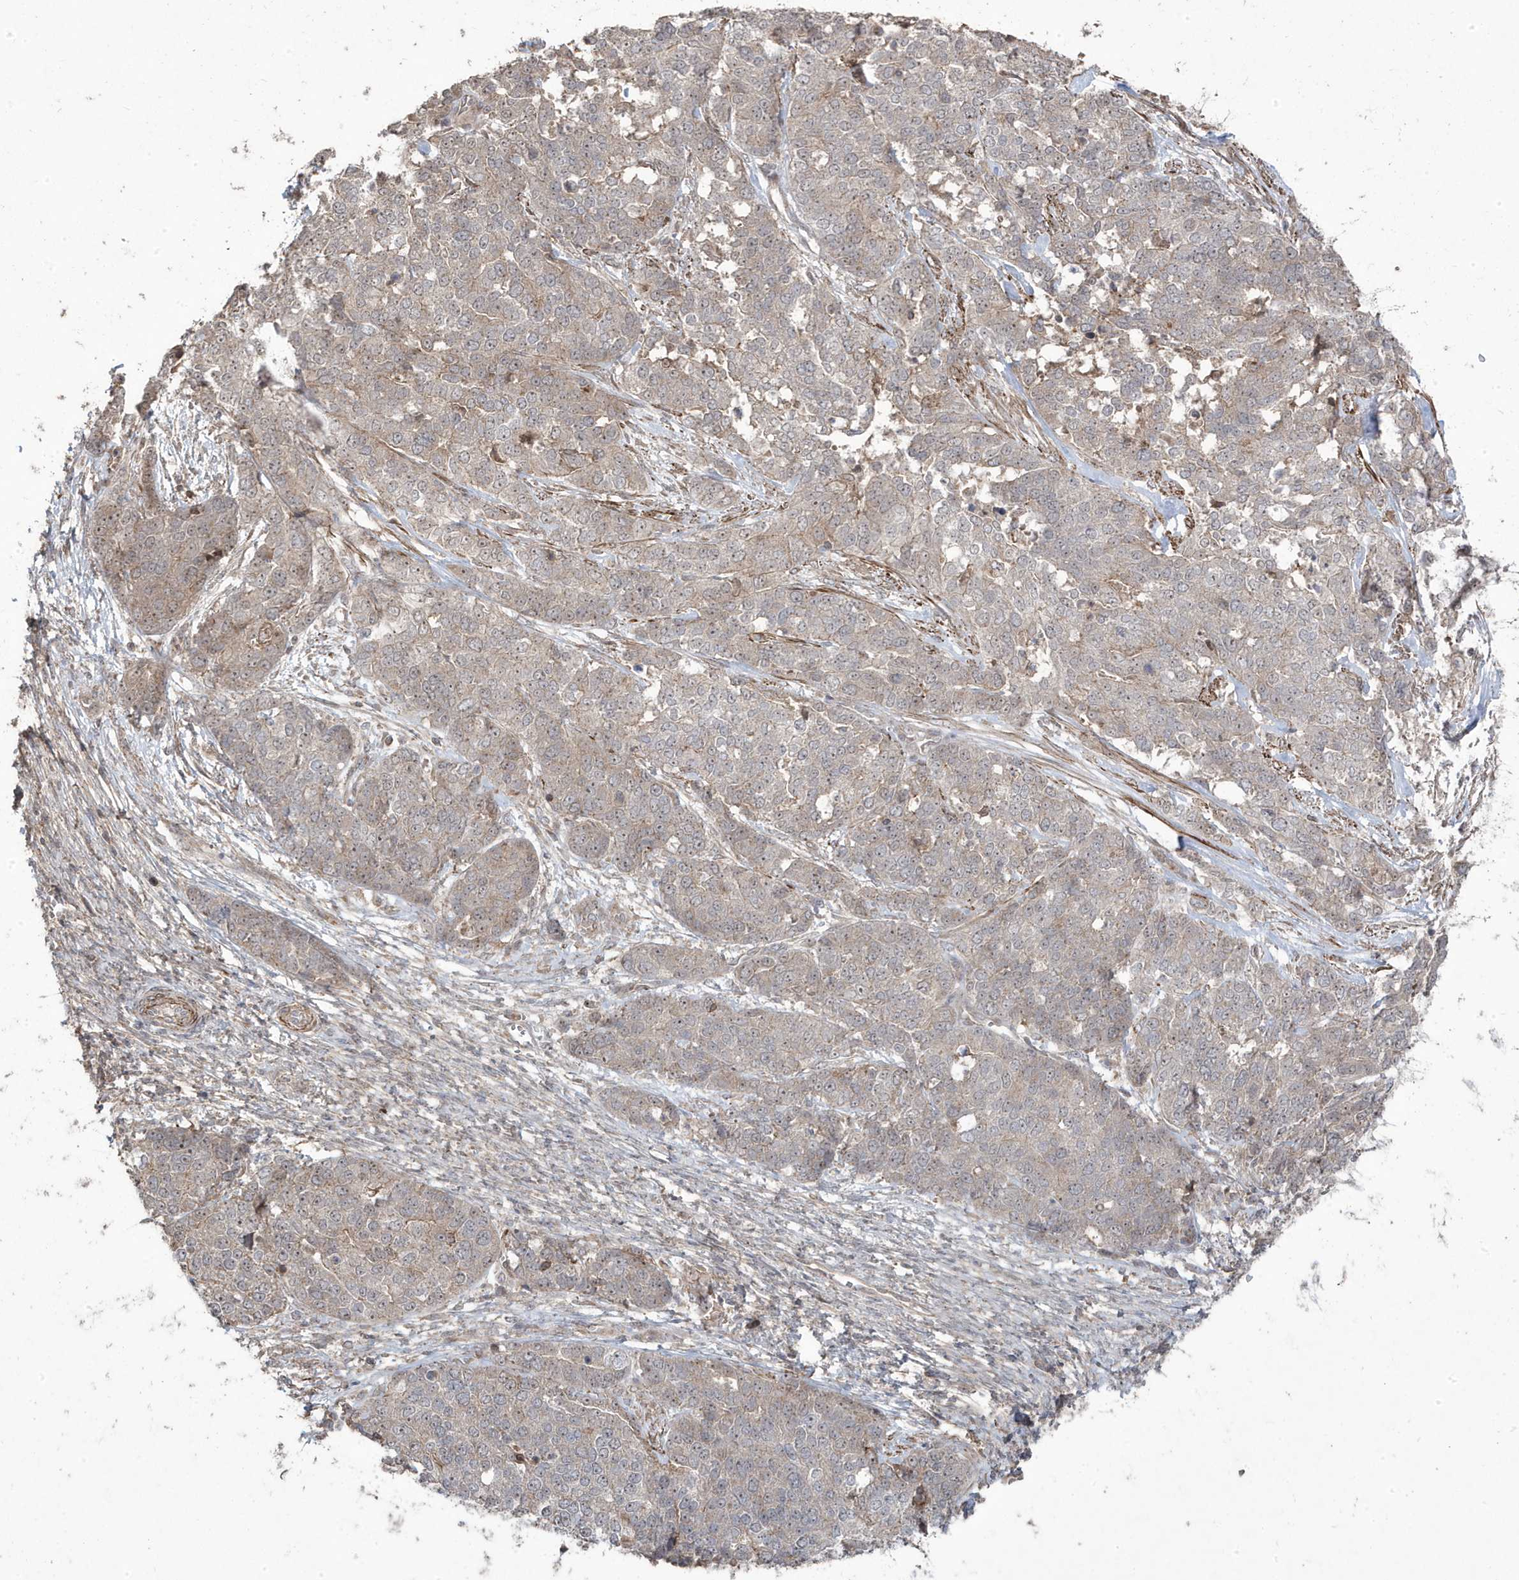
{"staining": {"intensity": "weak", "quantity": "<25%", "location": "cytoplasmic/membranous"}, "tissue": "ovarian cancer", "cell_type": "Tumor cells", "image_type": "cancer", "snomed": [{"axis": "morphology", "description": "Cystadenocarcinoma, serous, NOS"}, {"axis": "topography", "description": "Ovary"}], "caption": "This is a histopathology image of immunohistochemistry (IHC) staining of serous cystadenocarcinoma (ovarian), which shows no positivity in tumor cells.", "gene": "CETN3", "patient": {"sex": "female", "age": 44}}